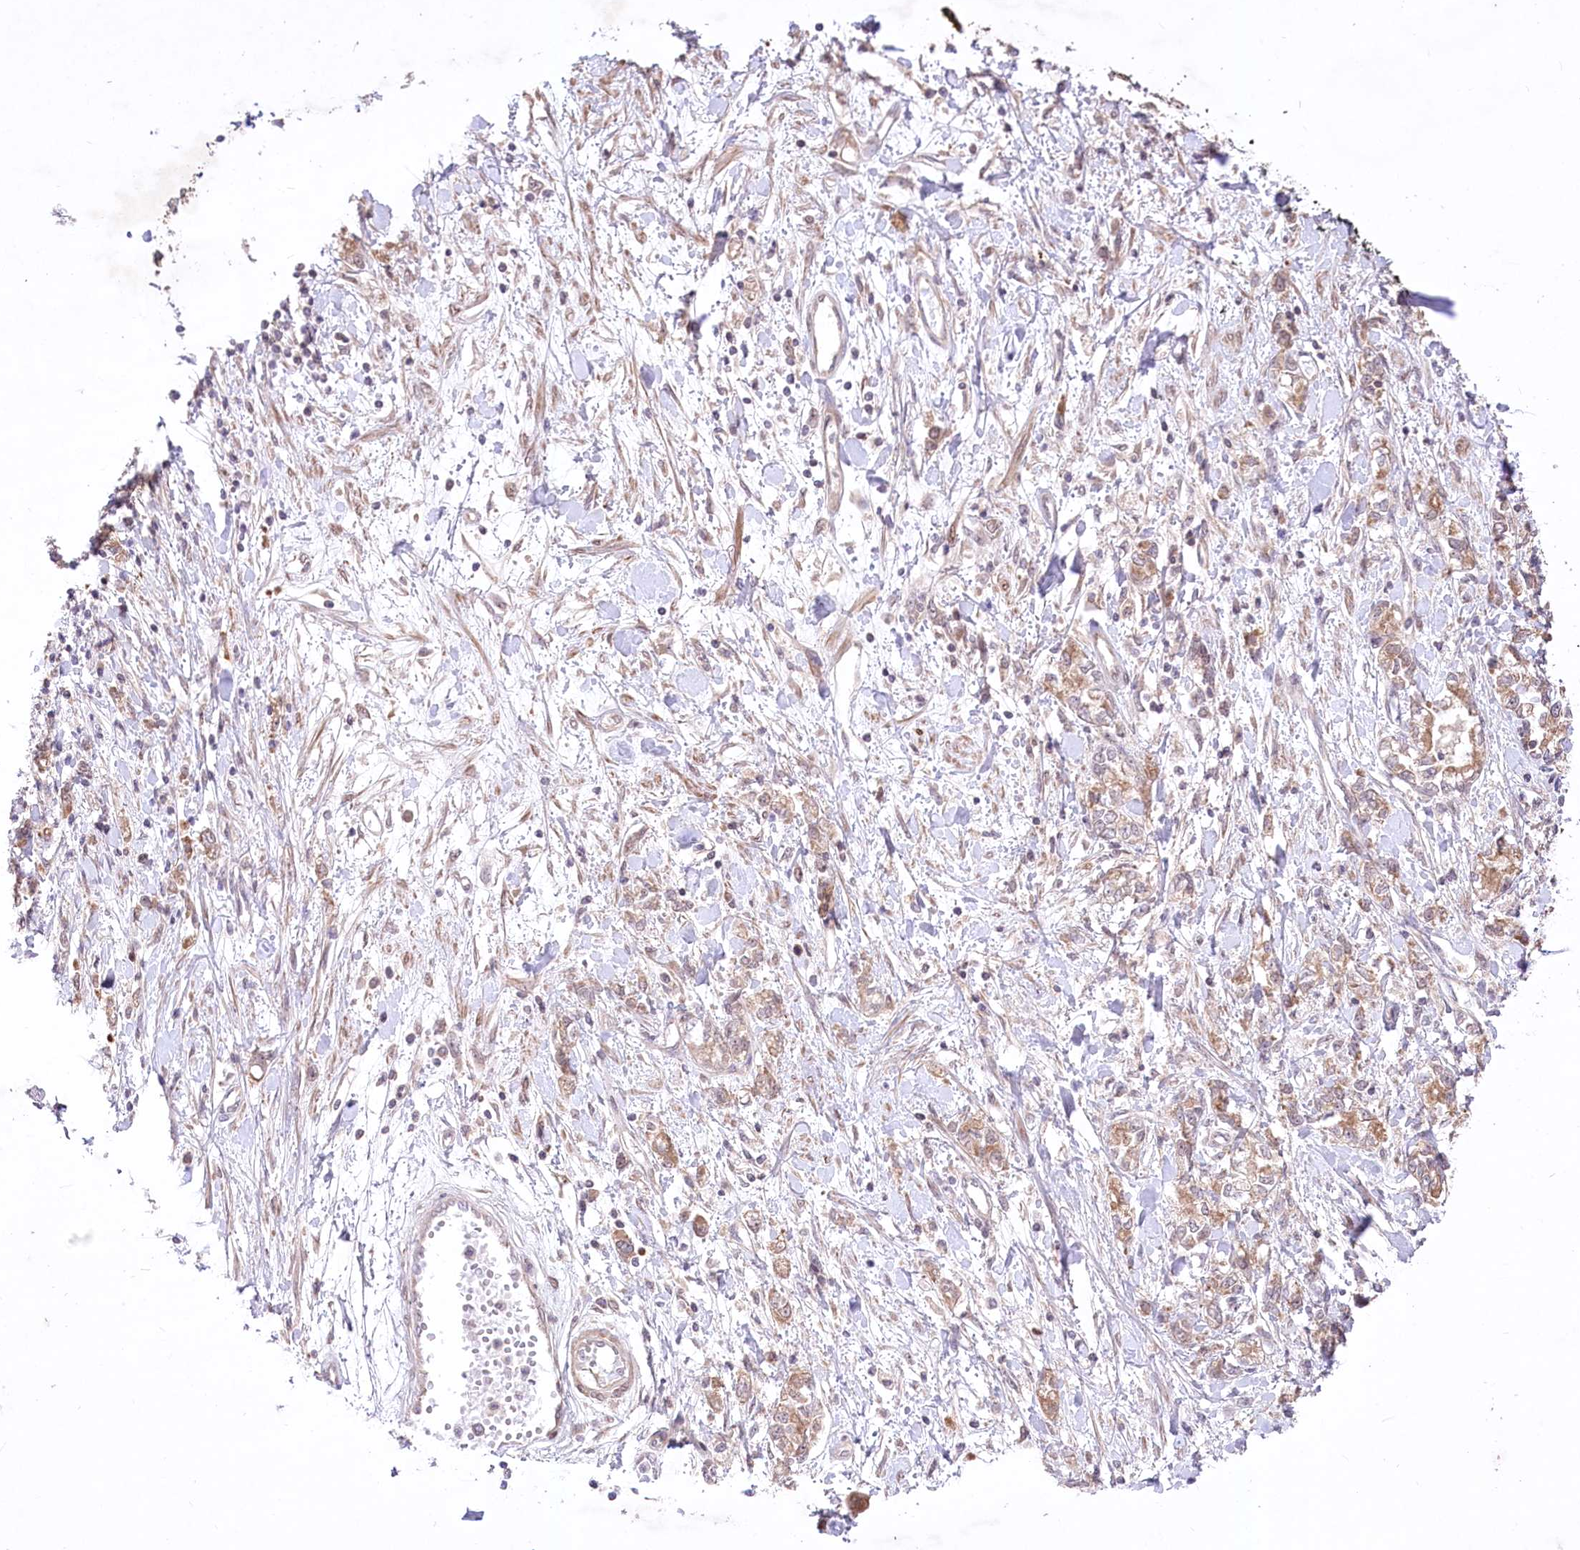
{"staining": {"intensity": "moderate", "quantity": "25%-75%", "location": "cytoplasmic/membranous"}, "tissue": "stomach cancer", "cell_type": "Tumor cells", "image_type": "cancer", "snomed": [{"axis": "morphology", "description": "Adenocarcinoma, NOS"}, {"axis": "topography", "description": "Stomach"}], "caption": "Human stomach cancer (adenocarcinoma) stained for a protein (brown) demonstrates moderate cytoplasmic/membranous positive staining in about 25%-75% of tumor cells.", "gene": "HELT", "patient": {"sex": "female", "age": 76}}